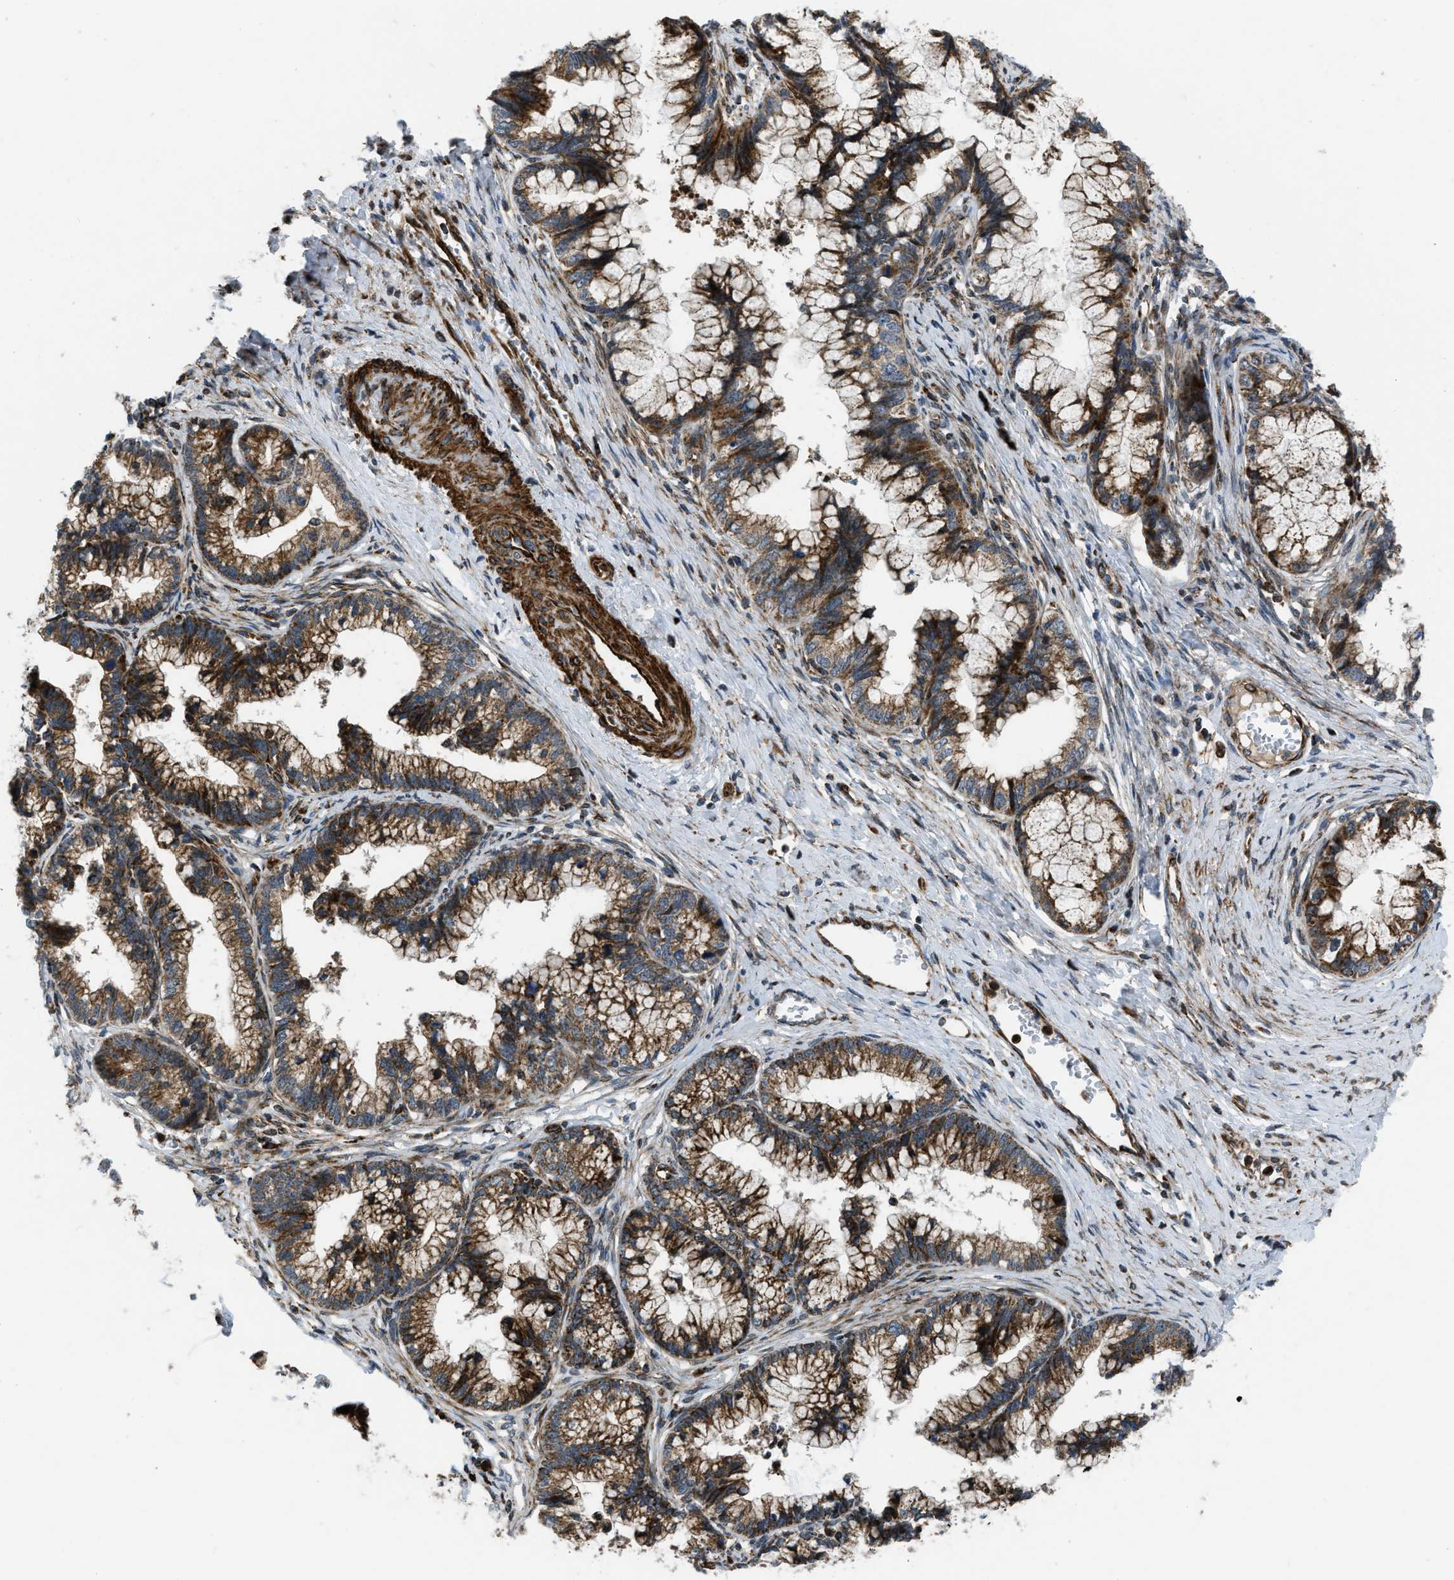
{"staining": {"intensity": "moderate", "quantity": ">75%", "location": "cytoplasmic/membranous"}, "tissue": "cervical cancer", "cell_type": "Tumor cells", "image_type": "cancer", "snomed": [{"axis": "morphology", "description": "Adenocarcinoma, NOS"}, {"axis": "topography", "description": "Cervix"}], "caption": "Adenocarcinoma (cervical) stained with DAB immunohistochemistry (IHC) shows medium levels of moderate cytoplasmic/membranous expression in approximately >75% of tumor cells.", "gene": "GSDME", "patient": {"sex": "female", "age": 44}}